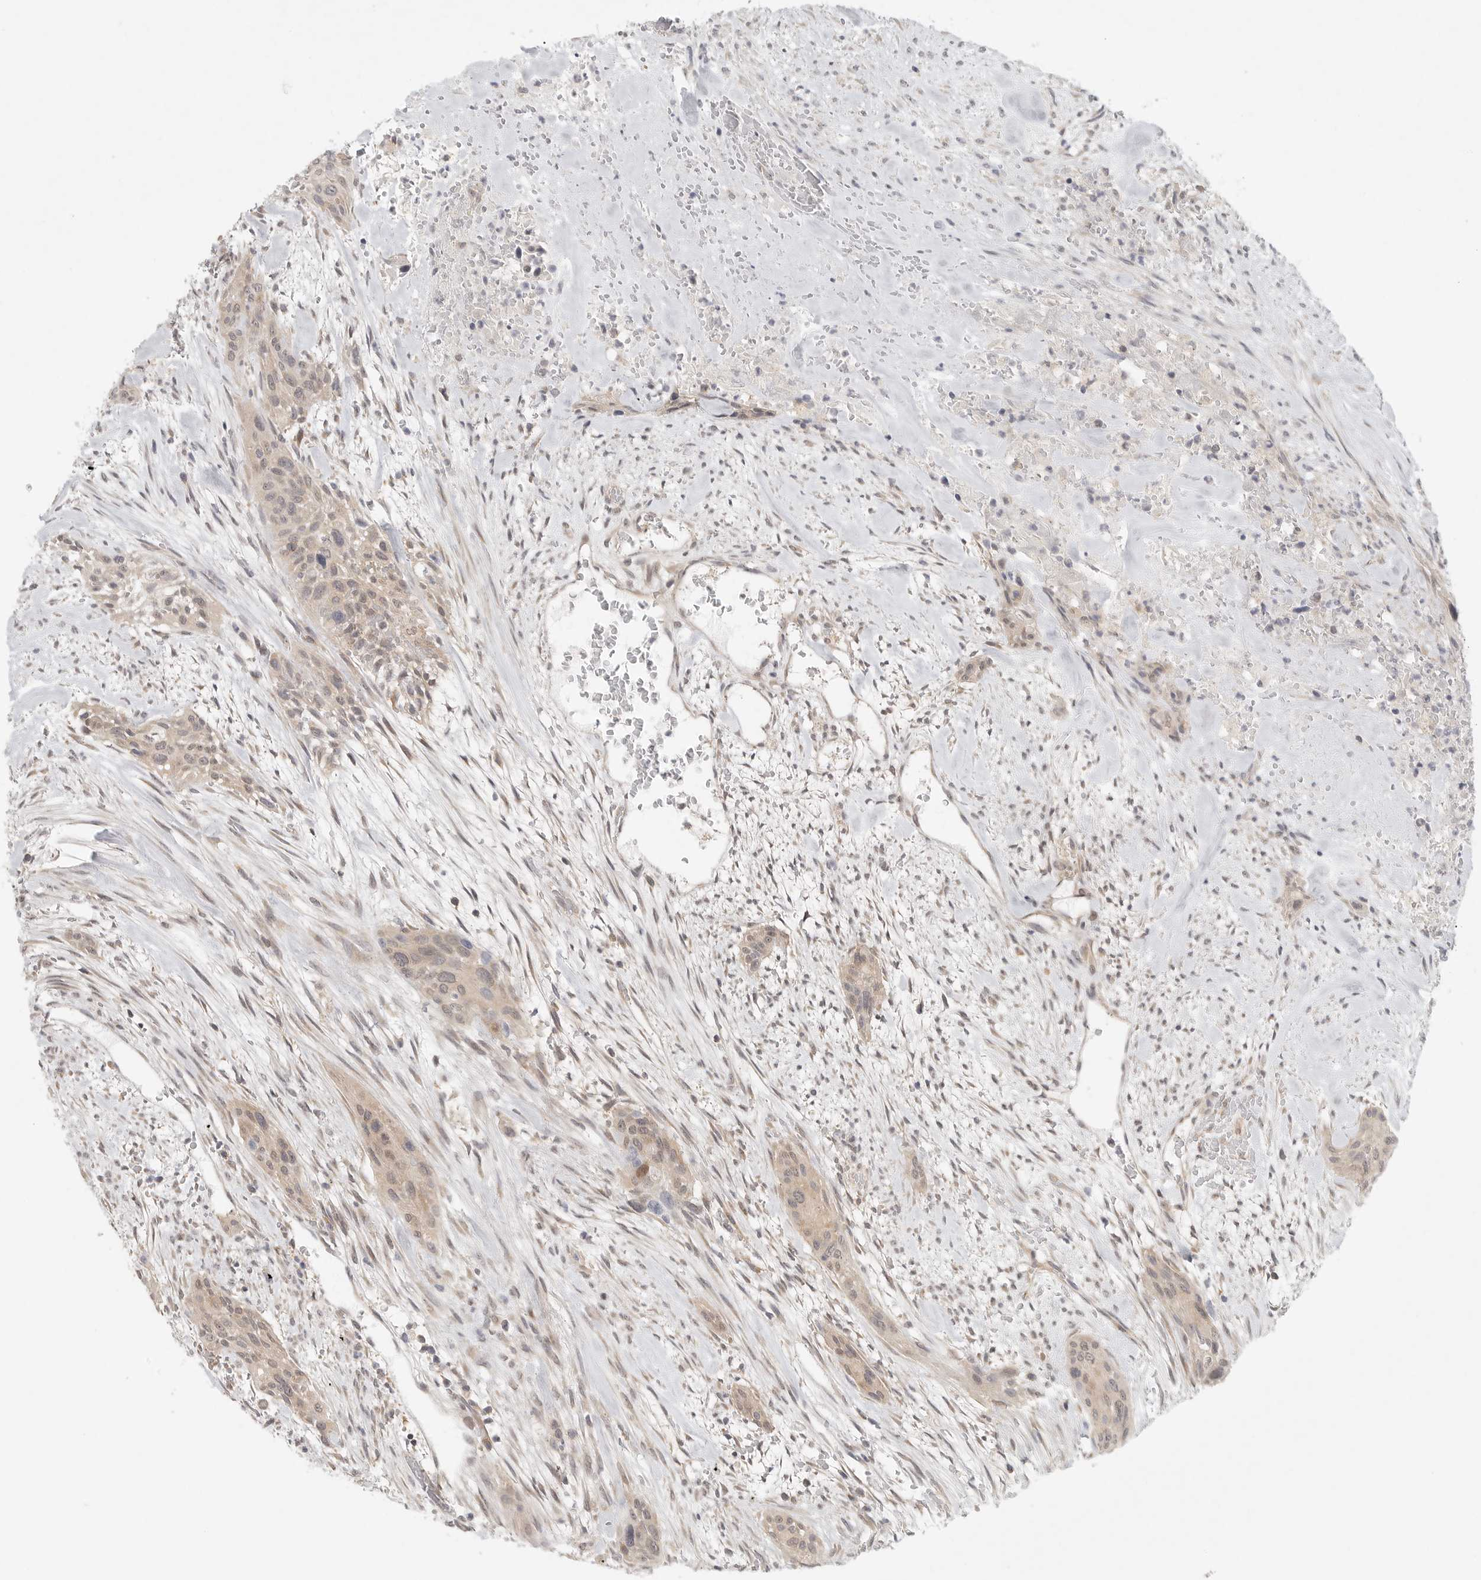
{"staining": {"intensity": "weak", "quantity": "25%-75%", "location": "cytoplasmic/membranous,nuclear"}, "tissue": "urothelial cancer", "cell_type": "Tumor cells", "image_type": "cancer", "snomed": [{"axis": "morphology", "description": "Urothelial carcinoma, High grade"}, {"axis": "topography", "description": "Urinary bladder"}], "caption": "This micrograph displays urothelial cancer stained with IHC to label a protein in brown. The cytoplasmic/membranous and nuclear of tumor cells show weak positivity for the protein. Nuclei are counter-stained blue.", "gene": "HDAC6", "patient": {"sex": "male", "age": 35}}